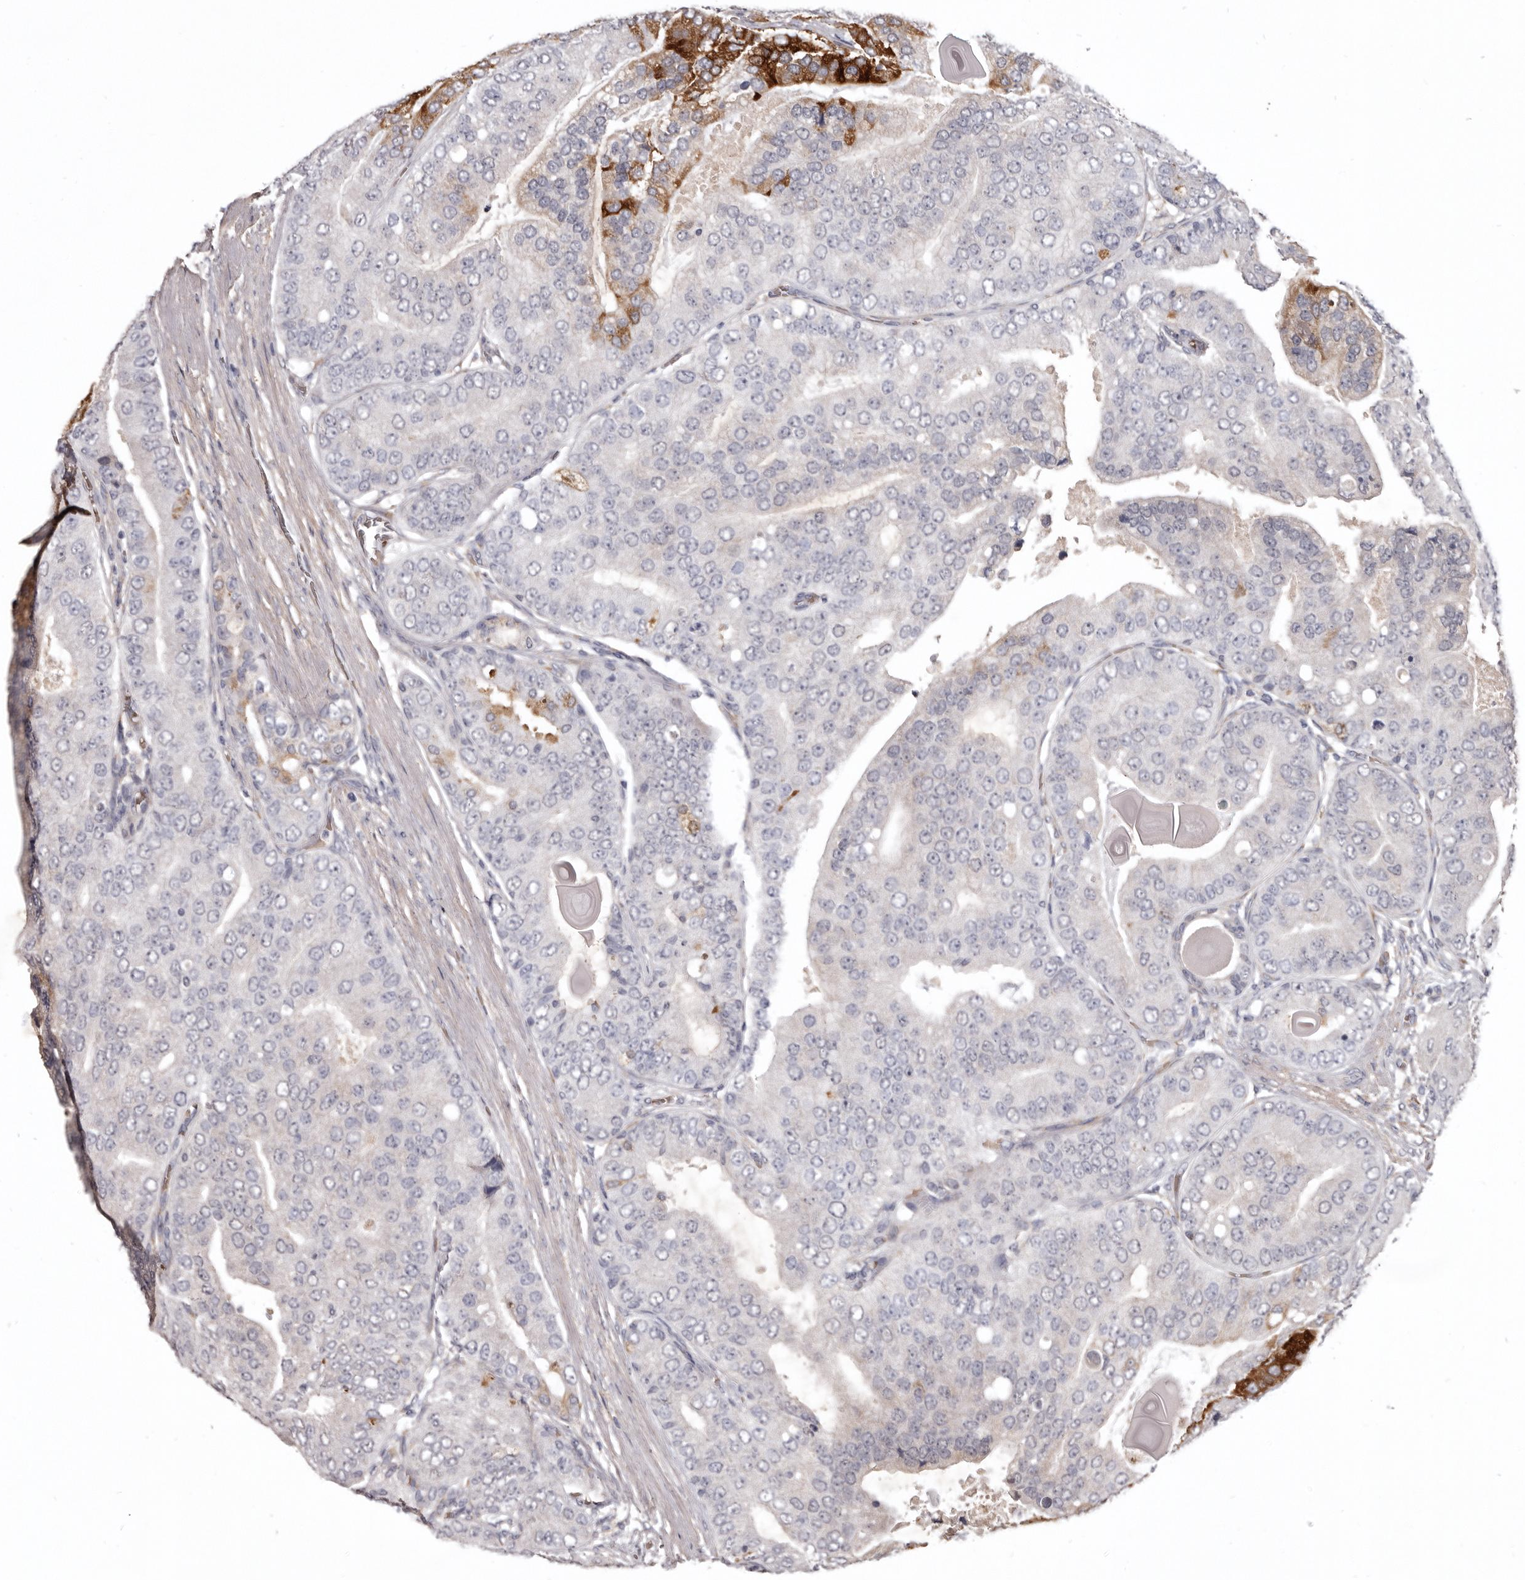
{"staining": {"intensity": "strong", "quantity": "<25%", "location": "cytoplasmic/membranous"}, "tissue": "prostate cancer", "cell_type": "Tumor cells", "image_type": "cancer", "snomed": [{"axis": "morphology", "description": "Adenocarcinoma, High grade"}, {"axis": "topography", "description": "Prostate"}], "caption": "Strong cytoplasmic/membranous expression for a protein is seen in approximately <25% of tumor cells of prostate cancer (adenocarcinoma (high-grade)) using IHC.", "gene": "NENF", "patient": {"sex": "male", "age": 70}}